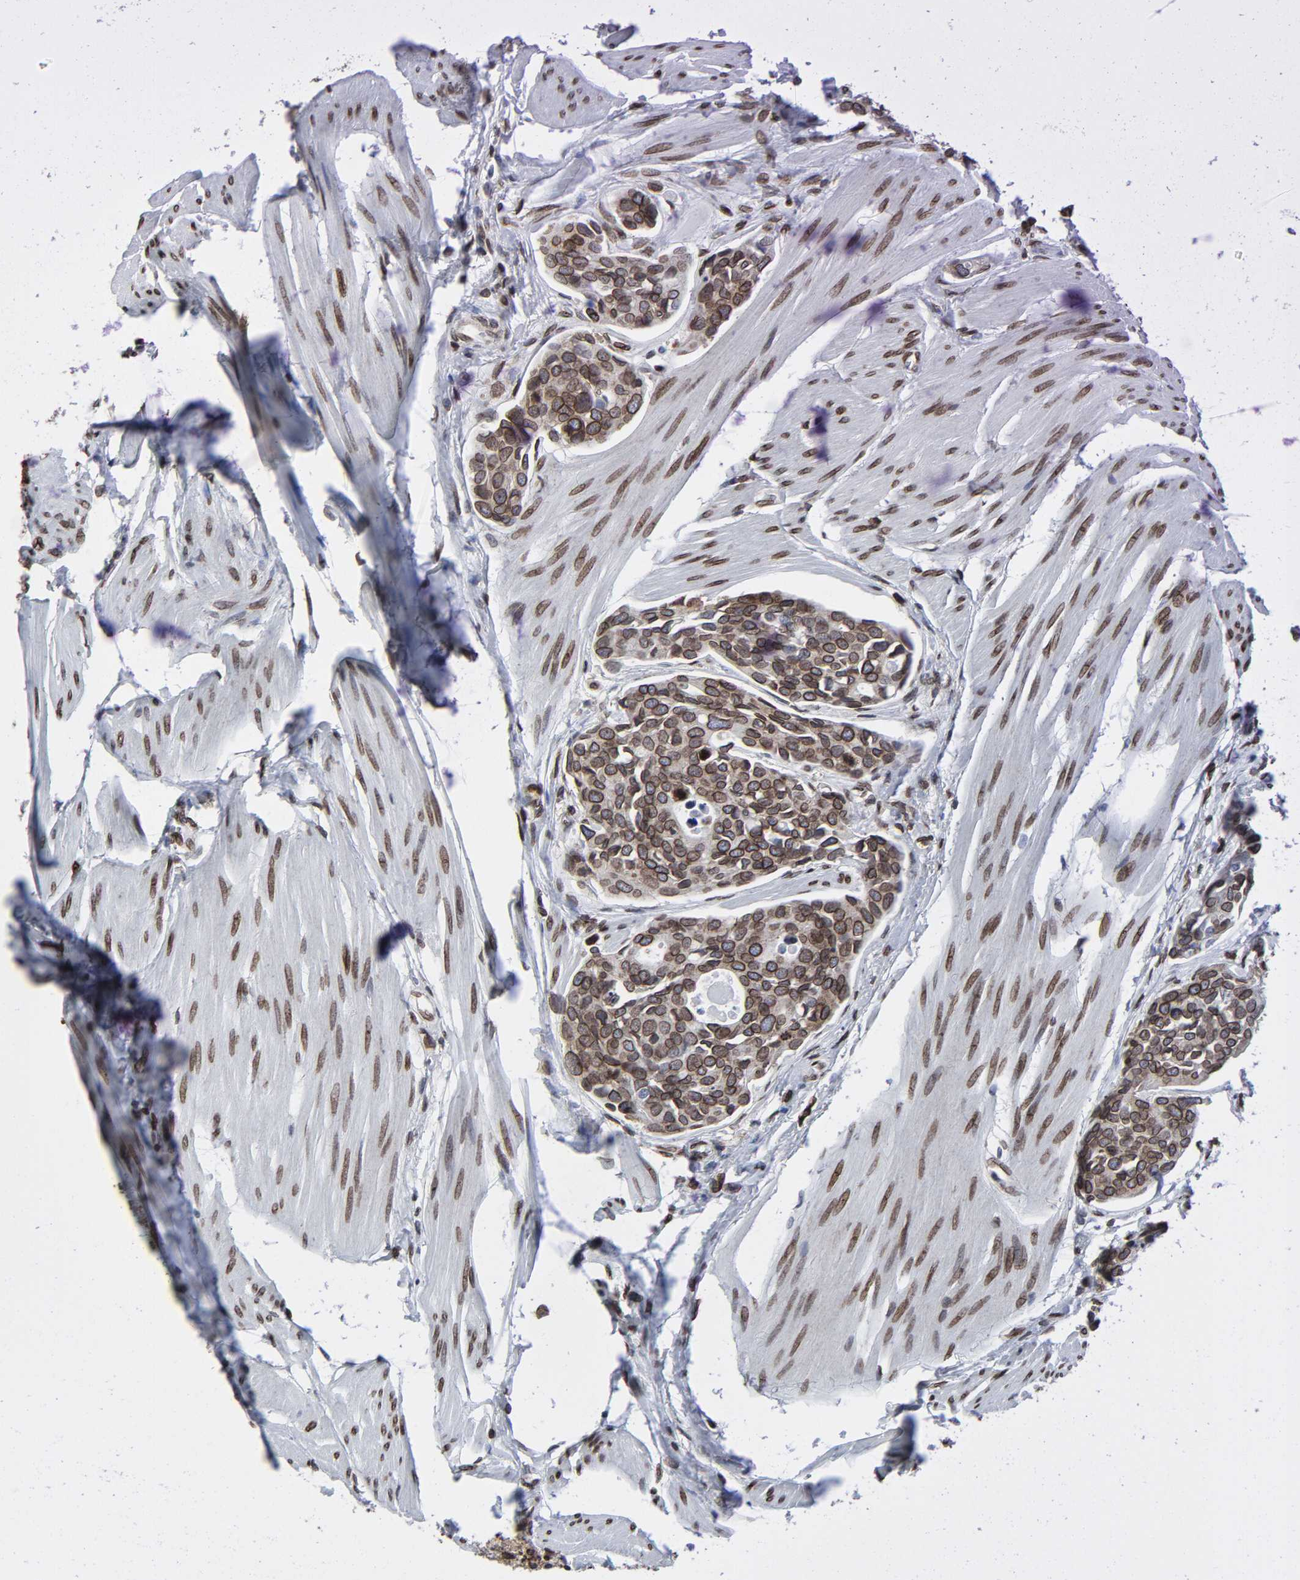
{"staining": {"intensity": "strong", "quantity": ">75%", "location": "cytoplasmic/membranous,nuclear"}, "tissue": "urothelial cancer", "cell_type": "Tumor cells", "image_type": "cancer", "snomed": [{"axis": "morphology", "description": "Urothelial carcinoma, High grade"}, {"axis": "topography", "description": "Urinary bladder"}], "caption": "High-grade urothelial carcinoma stained with IHC shows strong cytoplasmic/membranous and nuclear positivity in approximately >75% of tumor cells.", "gene": "RANGAP1", "patient": {"sex": "male", "age": 78}}